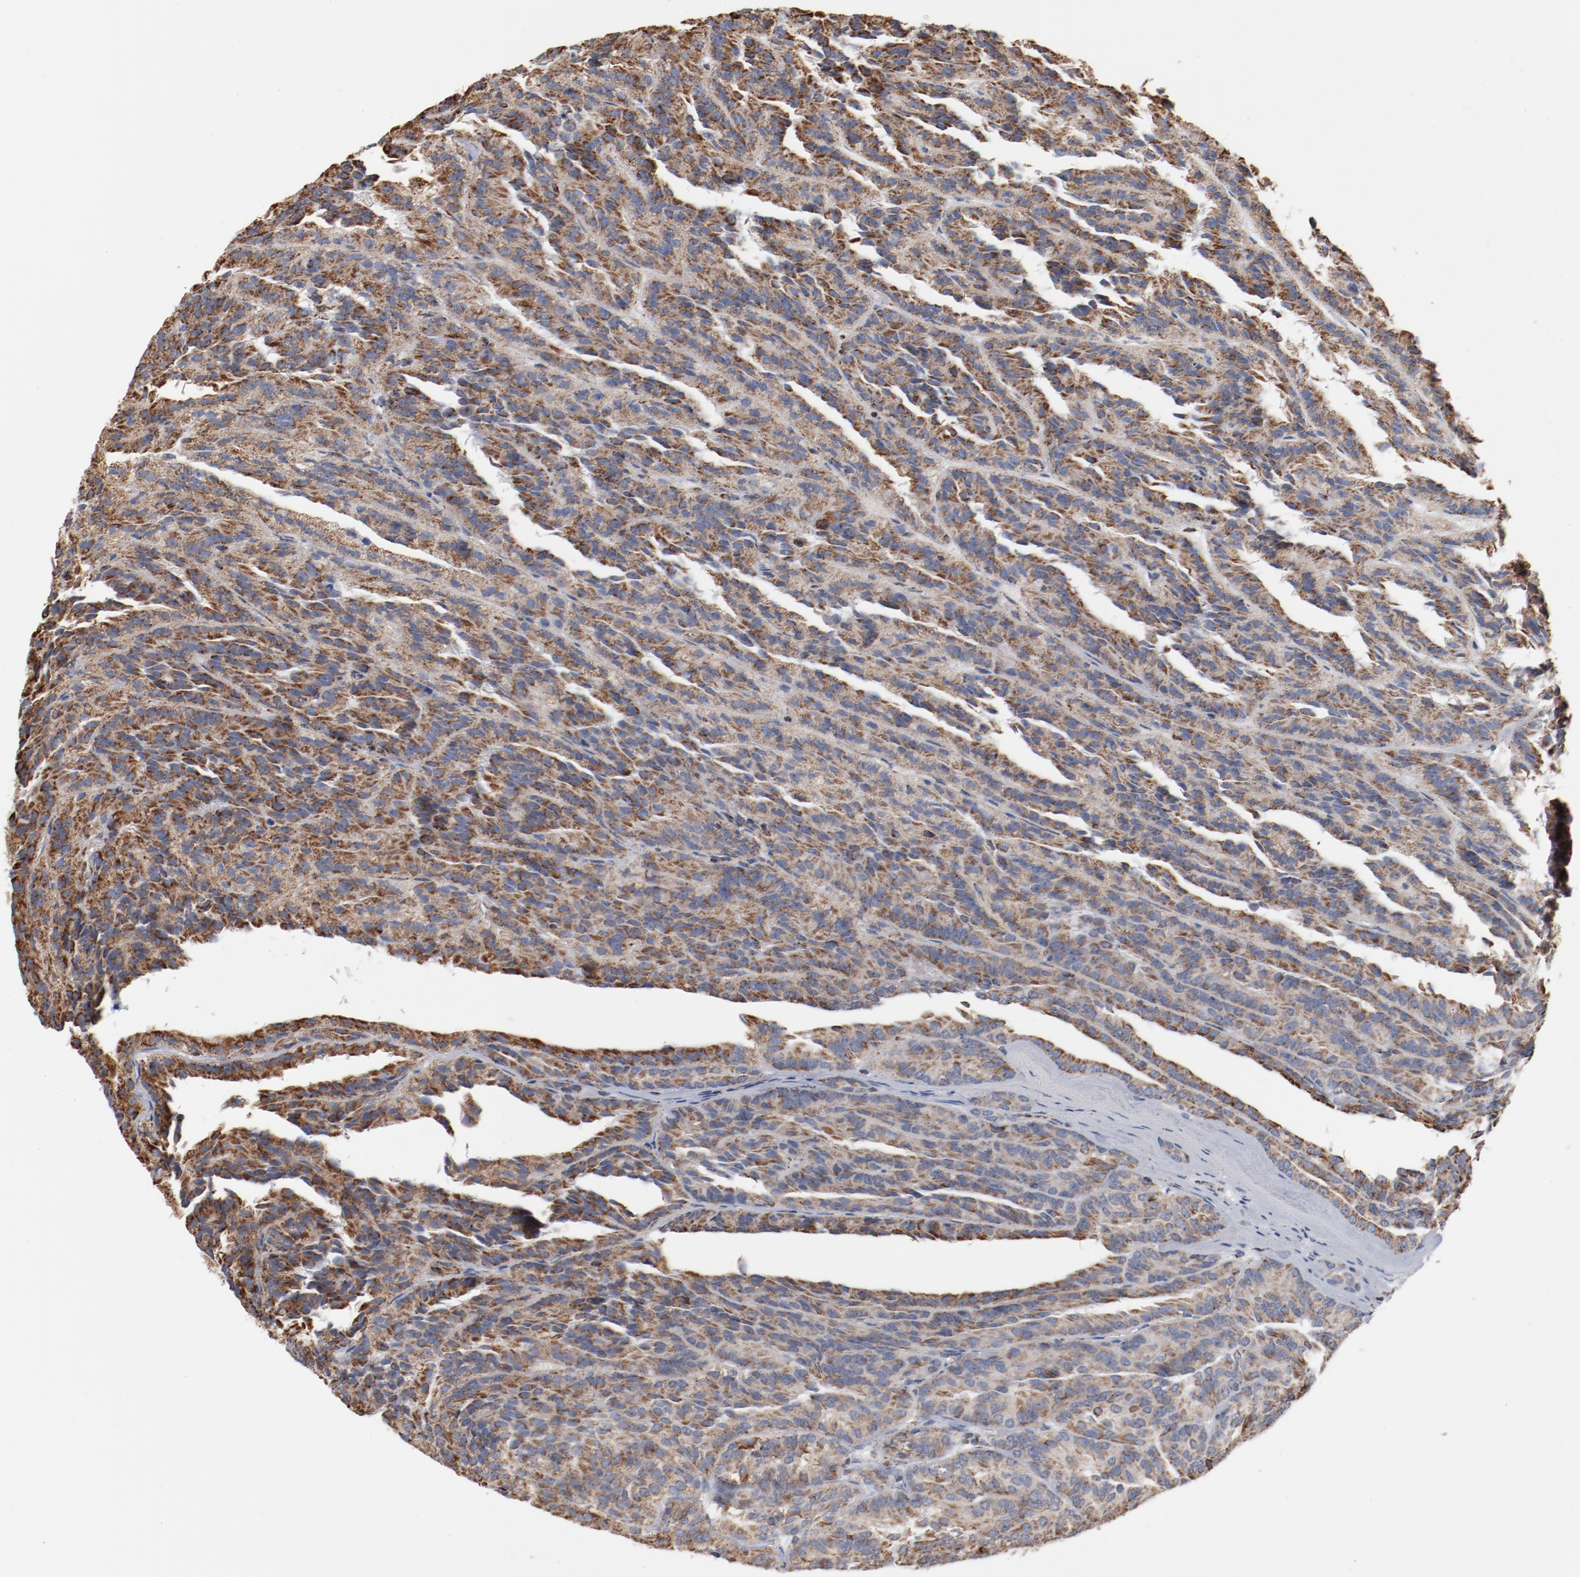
{"staining": {"intensity": "moderate", "quantity": ">75%", "location": "cytoplasmic/membranous"}, "tissue": "renal cancer", "cell_type": "Tumor cells", "image_type": "cancer", "snomed": [{"axis": "morphology", "description": "Adenocarcinoma, NOS"}, {"axis": "topography", "description": "Kidney"}], "caption": "Immunohistochemistry staining of renal cancer, which exhibits medium levels of moderate cytoplasmic/membranous positivity in approximately >75% of tumor cells indicating moderate cytoplasmic/membranous protein staining. The staining was performed using DAB (3,3'-diaminobenzidine) (brown) for protein detection and nuclei were counterstained in hematoxylin (blue).", "gene": "NDUFS4", "patient": {"sex": "male", "age": 46}}